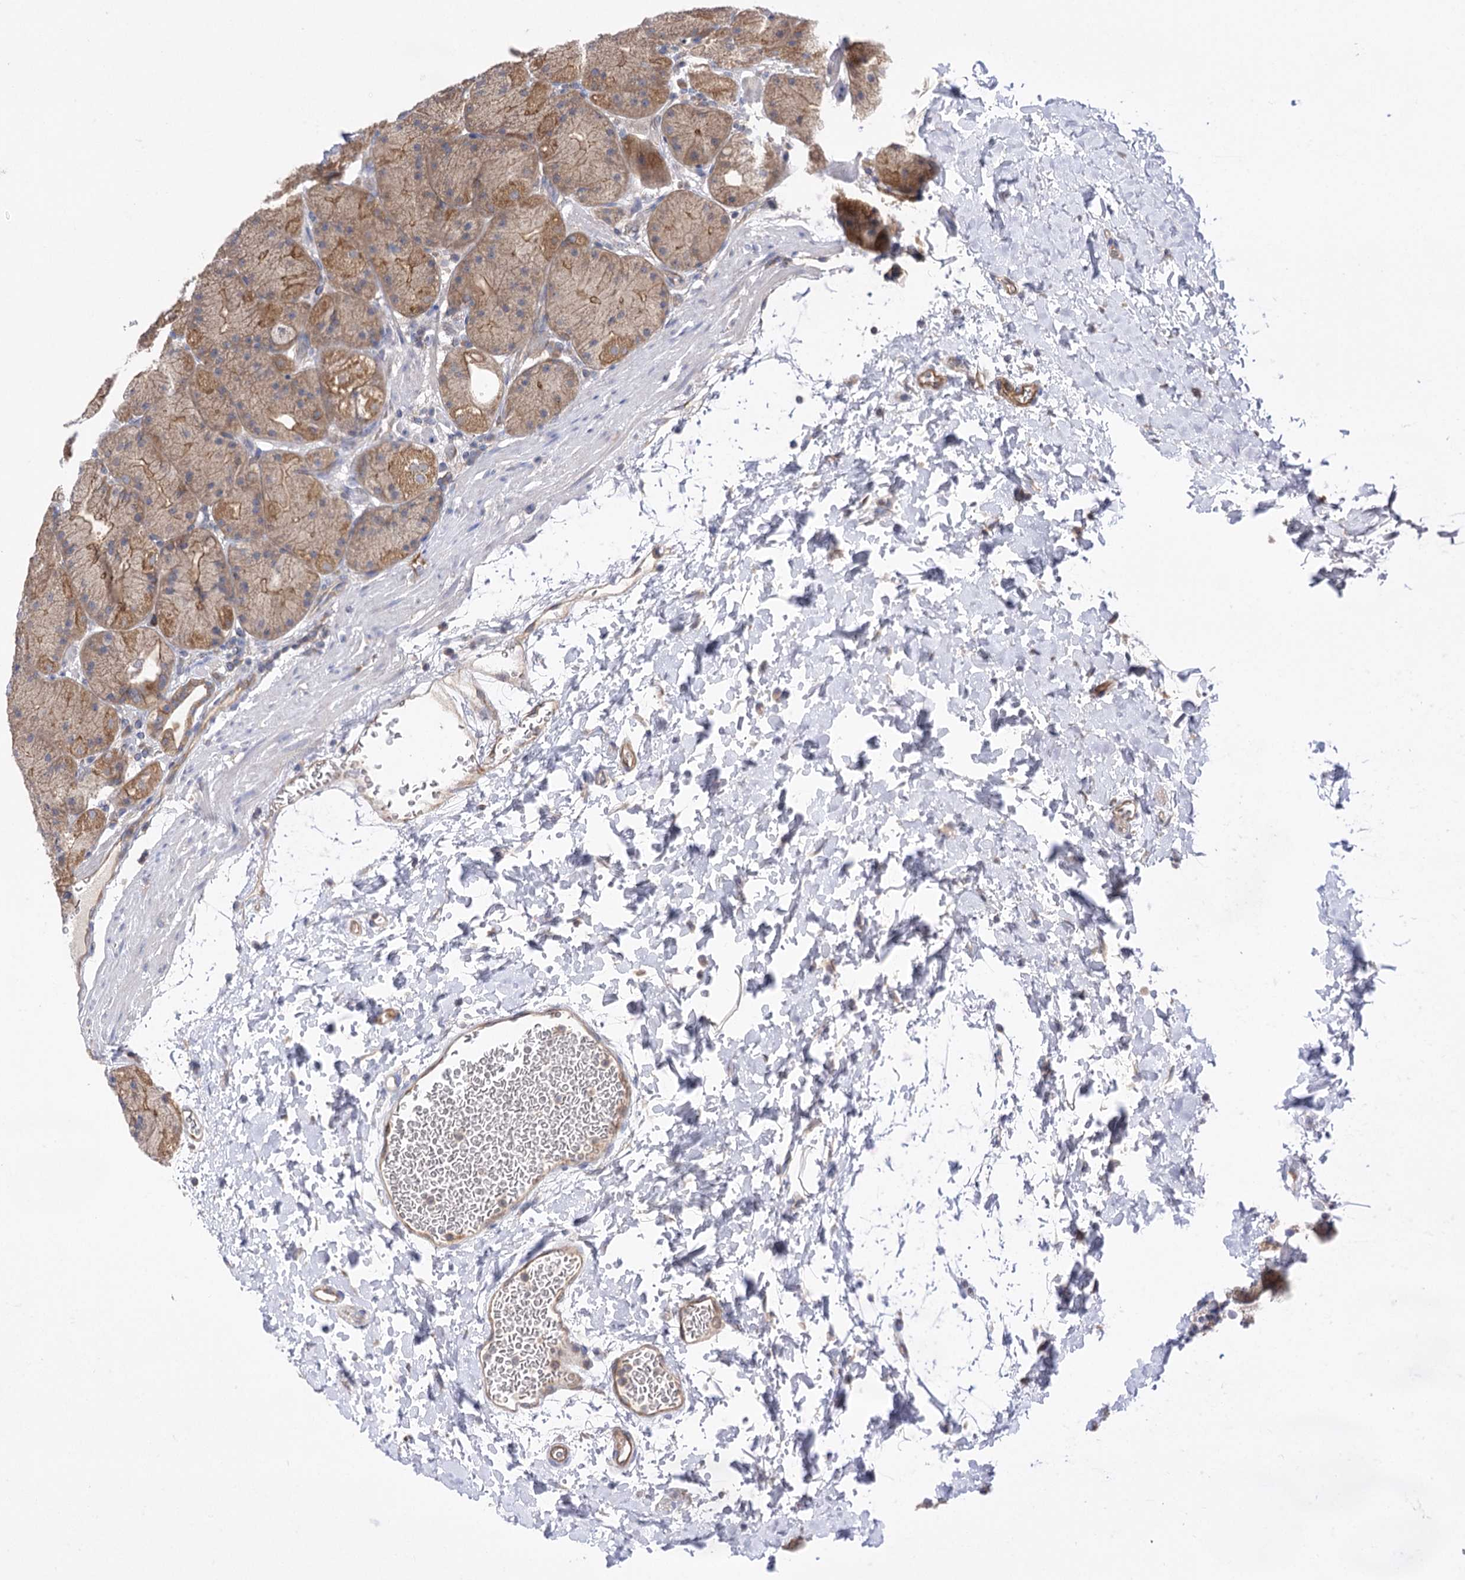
{"staining": {"intensity": "moderate", "quantity": ">75%", "location": "cytoplasmic/membranous"}, "tissue": "stomach", "cell_type": "Glandular cells", "image_type": "normal", "snomed": [{"axis": "morphology", "description": "Normal tissue, NOS"}, {"axis": "topography", "description": "Stomach, upper"}, {"axis": "topography", "description": "Stomach"}], "caption": "The histopathology image exhibits staining of benign stomach, revealing moderate cytoplasmic/membranous protein positivity (brown color) within glandular cells. (Brightfield microscopy of DAB IHC at high magnification).", "gene": "BCR", "patient": {"sex": "male", "age": 48}}